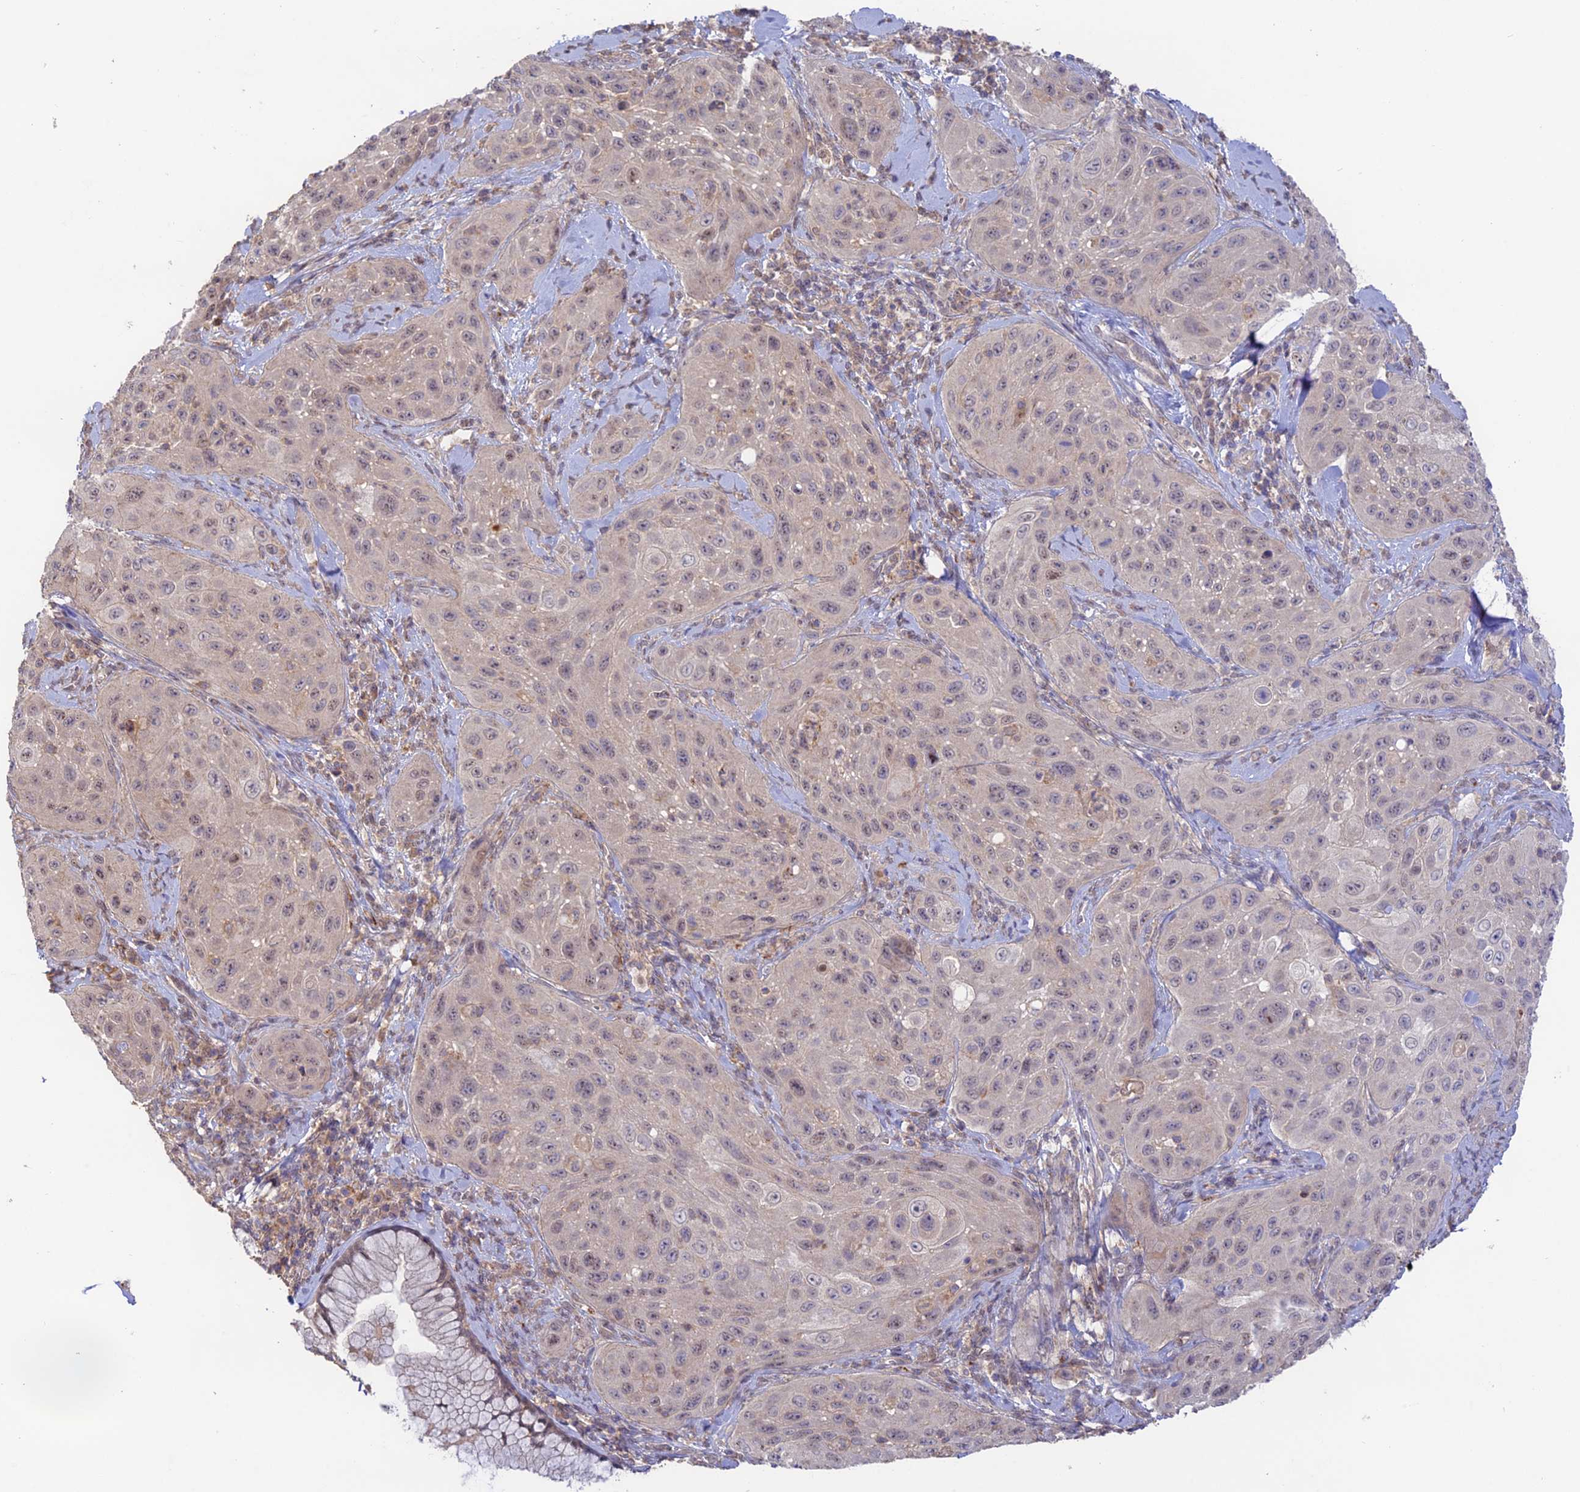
{"staining": {"intensity": "weak", "quantity": "25%-75%", "location": "cytoplasmic/membranous,nuclear"}, "tissue": "cervical cancer", "cell_type": "Tumor cells", "image_type": "cancer", "snomed": [{"axis": "morphology", "description": "Squamous cell carcinoma, NOS"}, {"axis": "topography", "description": "Cervix"}], "caption": "Immunohistochemistry (IHC) photomicrograph of human squamous cell carcinoma (cervical) stained for a protein (brown), which shows low levels of weak cytoplasmic/membranous and nuclear staining in about 25%-75% of tumor cells.", "gene": "CLCF1", "patient": {"sex": "female", "age": 42}}